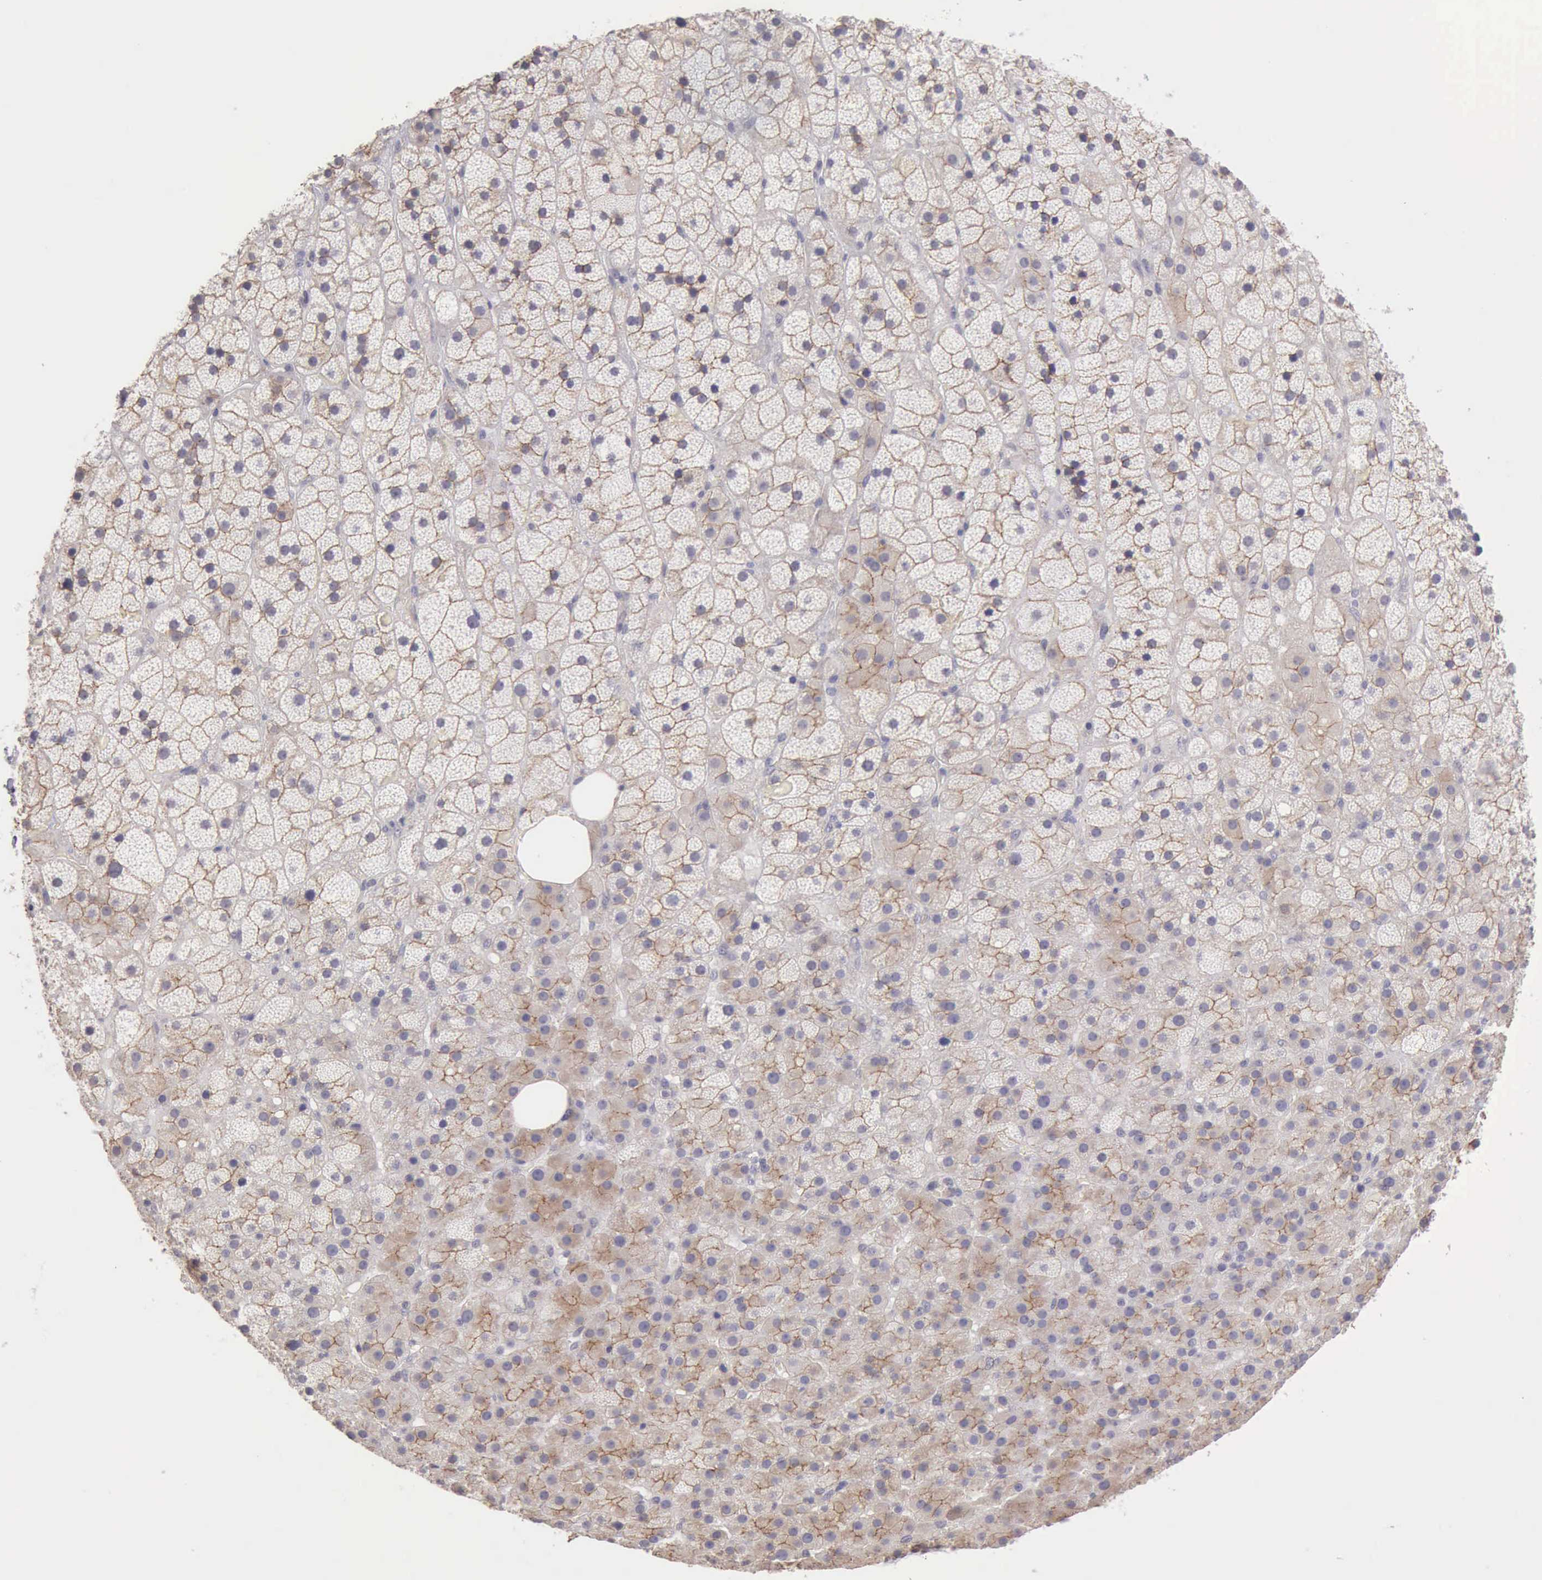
{"staining": {"intensity": "weak", "quantity": ">75%", "location": "cytoplasmic/membranous"}, "tissue": "adrenal gland", "cell_type": "Glandular cells", "image_type": "normal", "snomed": [{"axis": "morphology", "description": "Normal tissue, NOS"}, {"axis": "topography", "description": "Adrenal gland"}], "caption": "Weak cytoplasmic/membranous positivity is present in approximately >75% of glandular cells in normal adrenal gland. (brown staining indicates protein expression, while blue staining denotes nuclei).", "gene": "KCND1", "patient": {"sex": "male", "age": 35}}